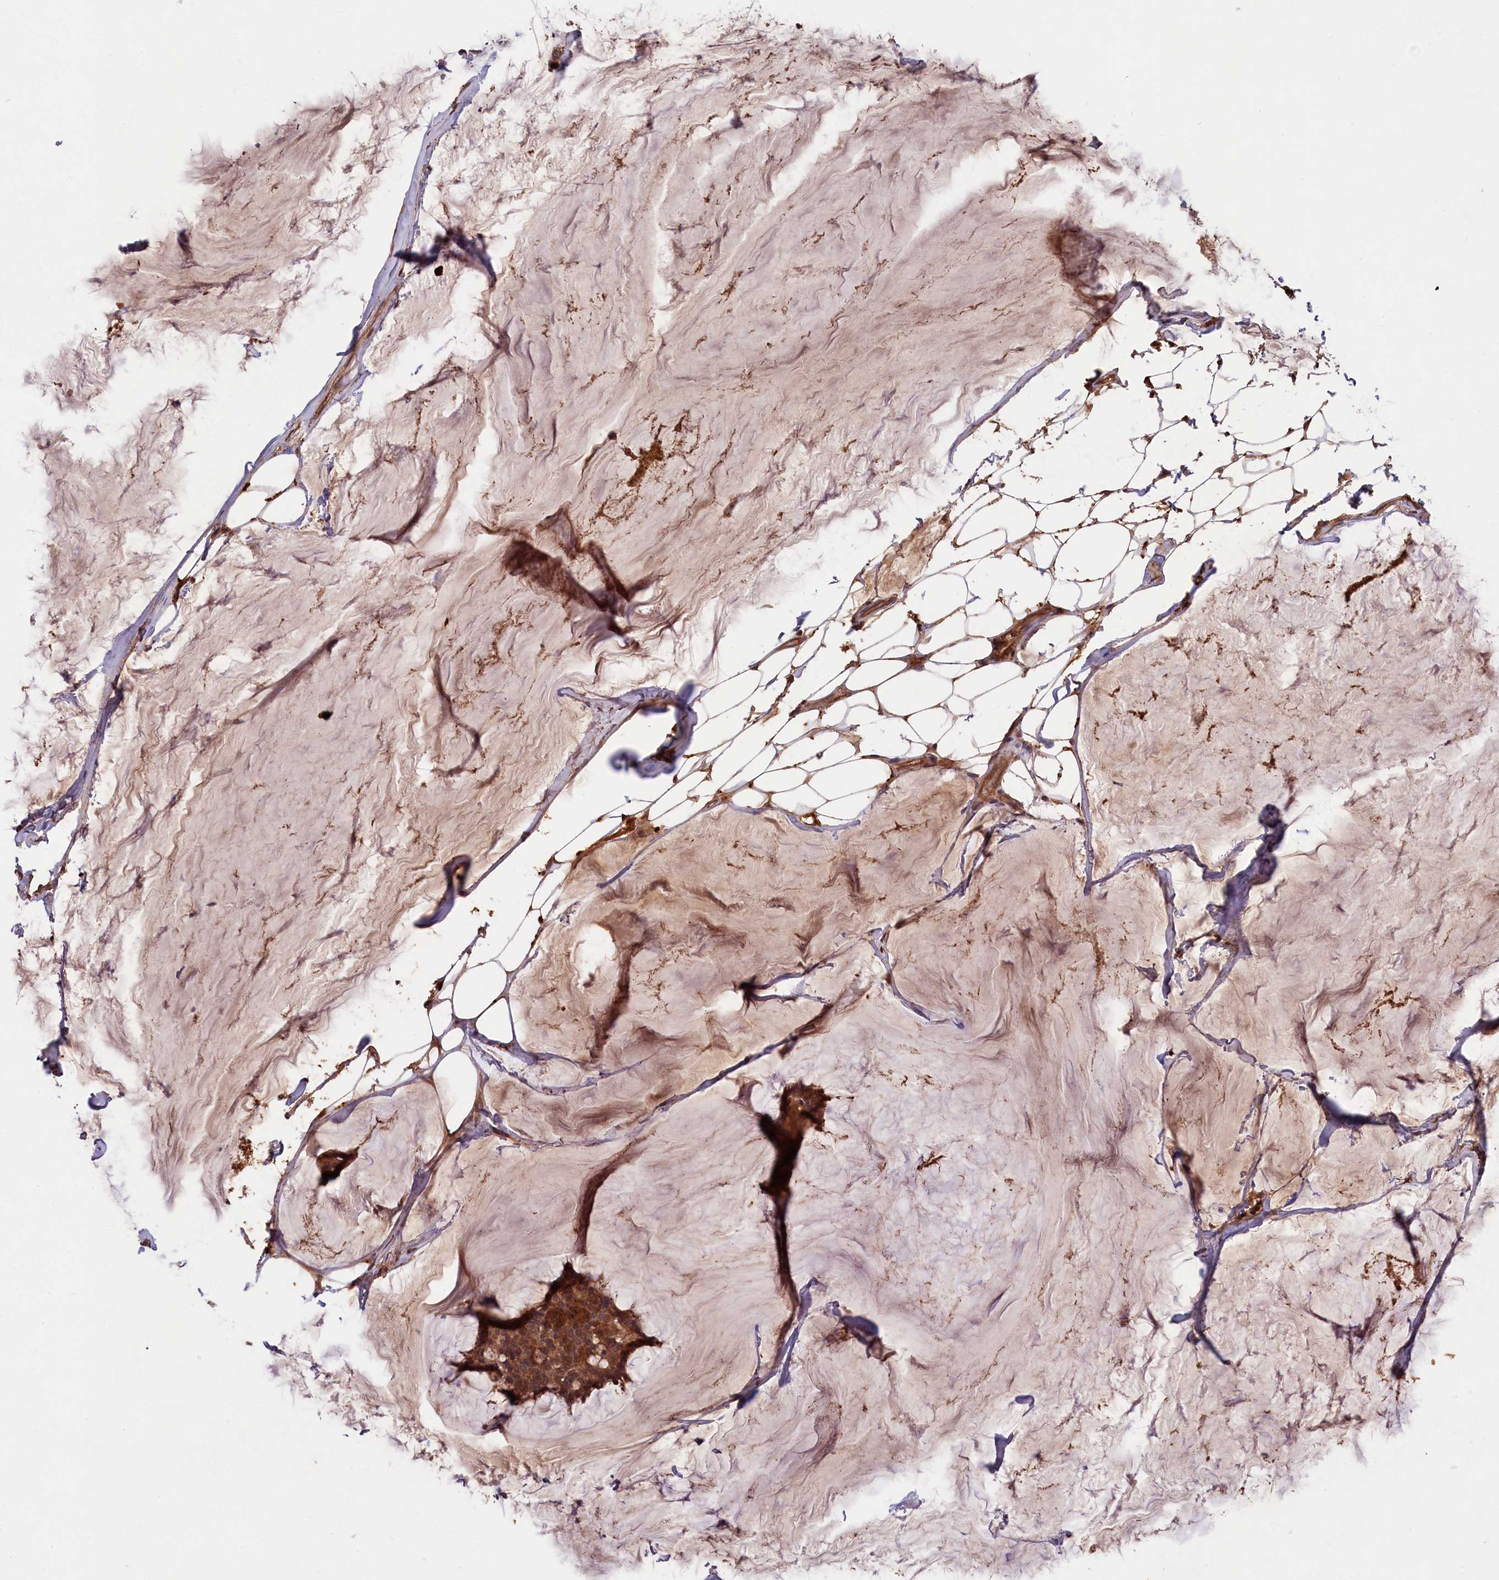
{"staining": {"intensity": "moderate", "quantity": ">75%", "location": "cytoplasmic/membranous"}, "tissue": "breast cancer", "cell_type": "Tumor cells", "image_type": "cancer", "snomed": [{"axis": "morphology", "description": "Duct carcinoma"}, {"axis": "topography", "description": "Breast"}], "caption": "Intraductal carcinoma (breast) was stained to show a protein in brown. There is medium levels of moderate cytoplasmic/membranous staining in approximately >75% of tumor cells.", "gene": "CHAC1", "patient": {"sex": "female", "age": 93}}